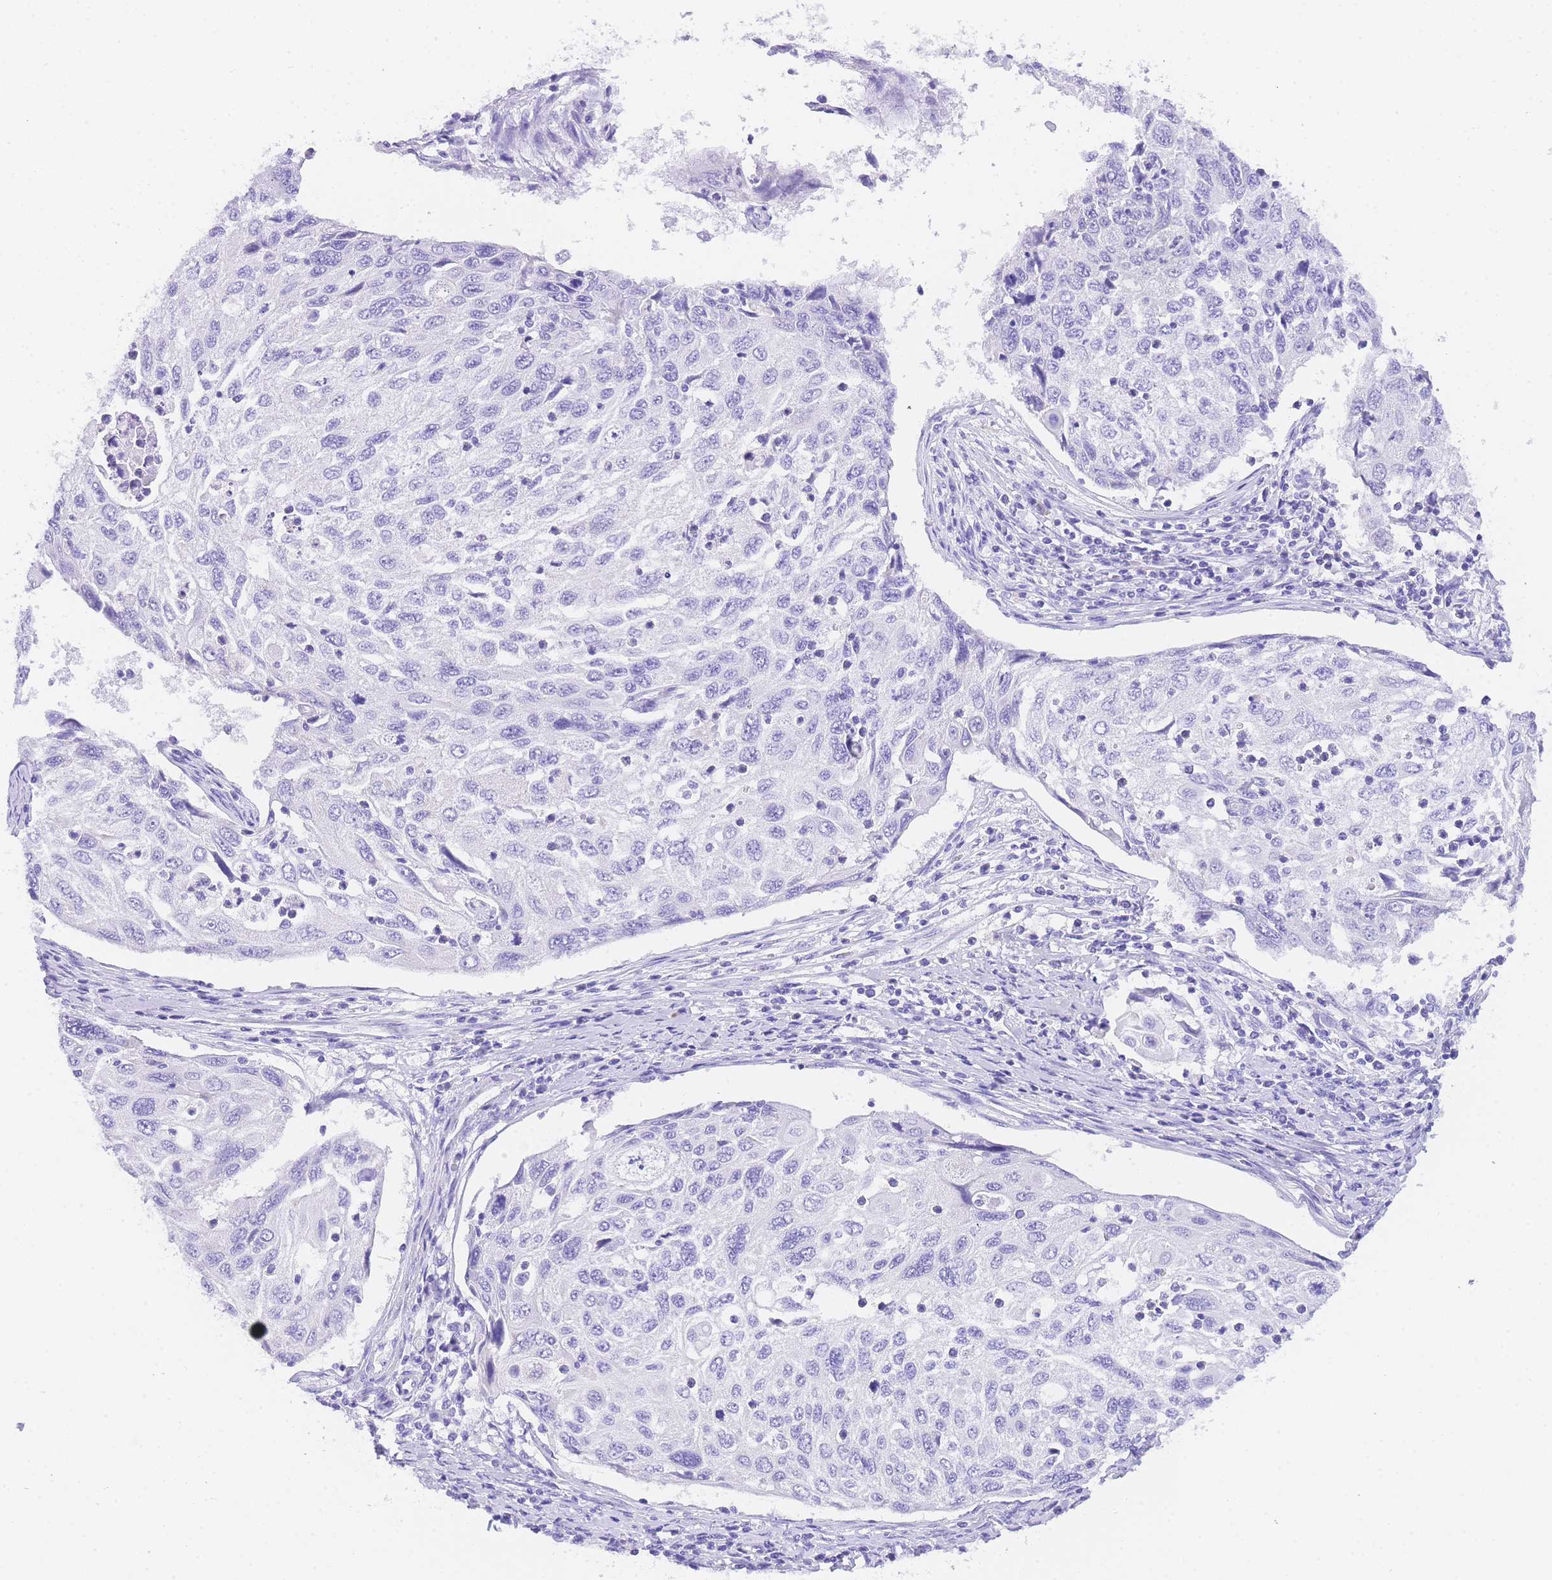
{"staining": {"intensity": "negative", "quantity": "none", "location": "none"}, "tissue": "cervical cancer", "cell_type": "Tumor cells", "image_type": "cancer", "snomed": [{"axis": "morphology", "description": "Squamous cell carcinoma, NOS"}, {"axis": "topography", "description": "Cervix"}], "caption": "Tumor cells show no significant expression in cervical cancer (squamous cell carcinoma).", "gene": "NKD2", "patient": {"sex": "female", "age": 70}}